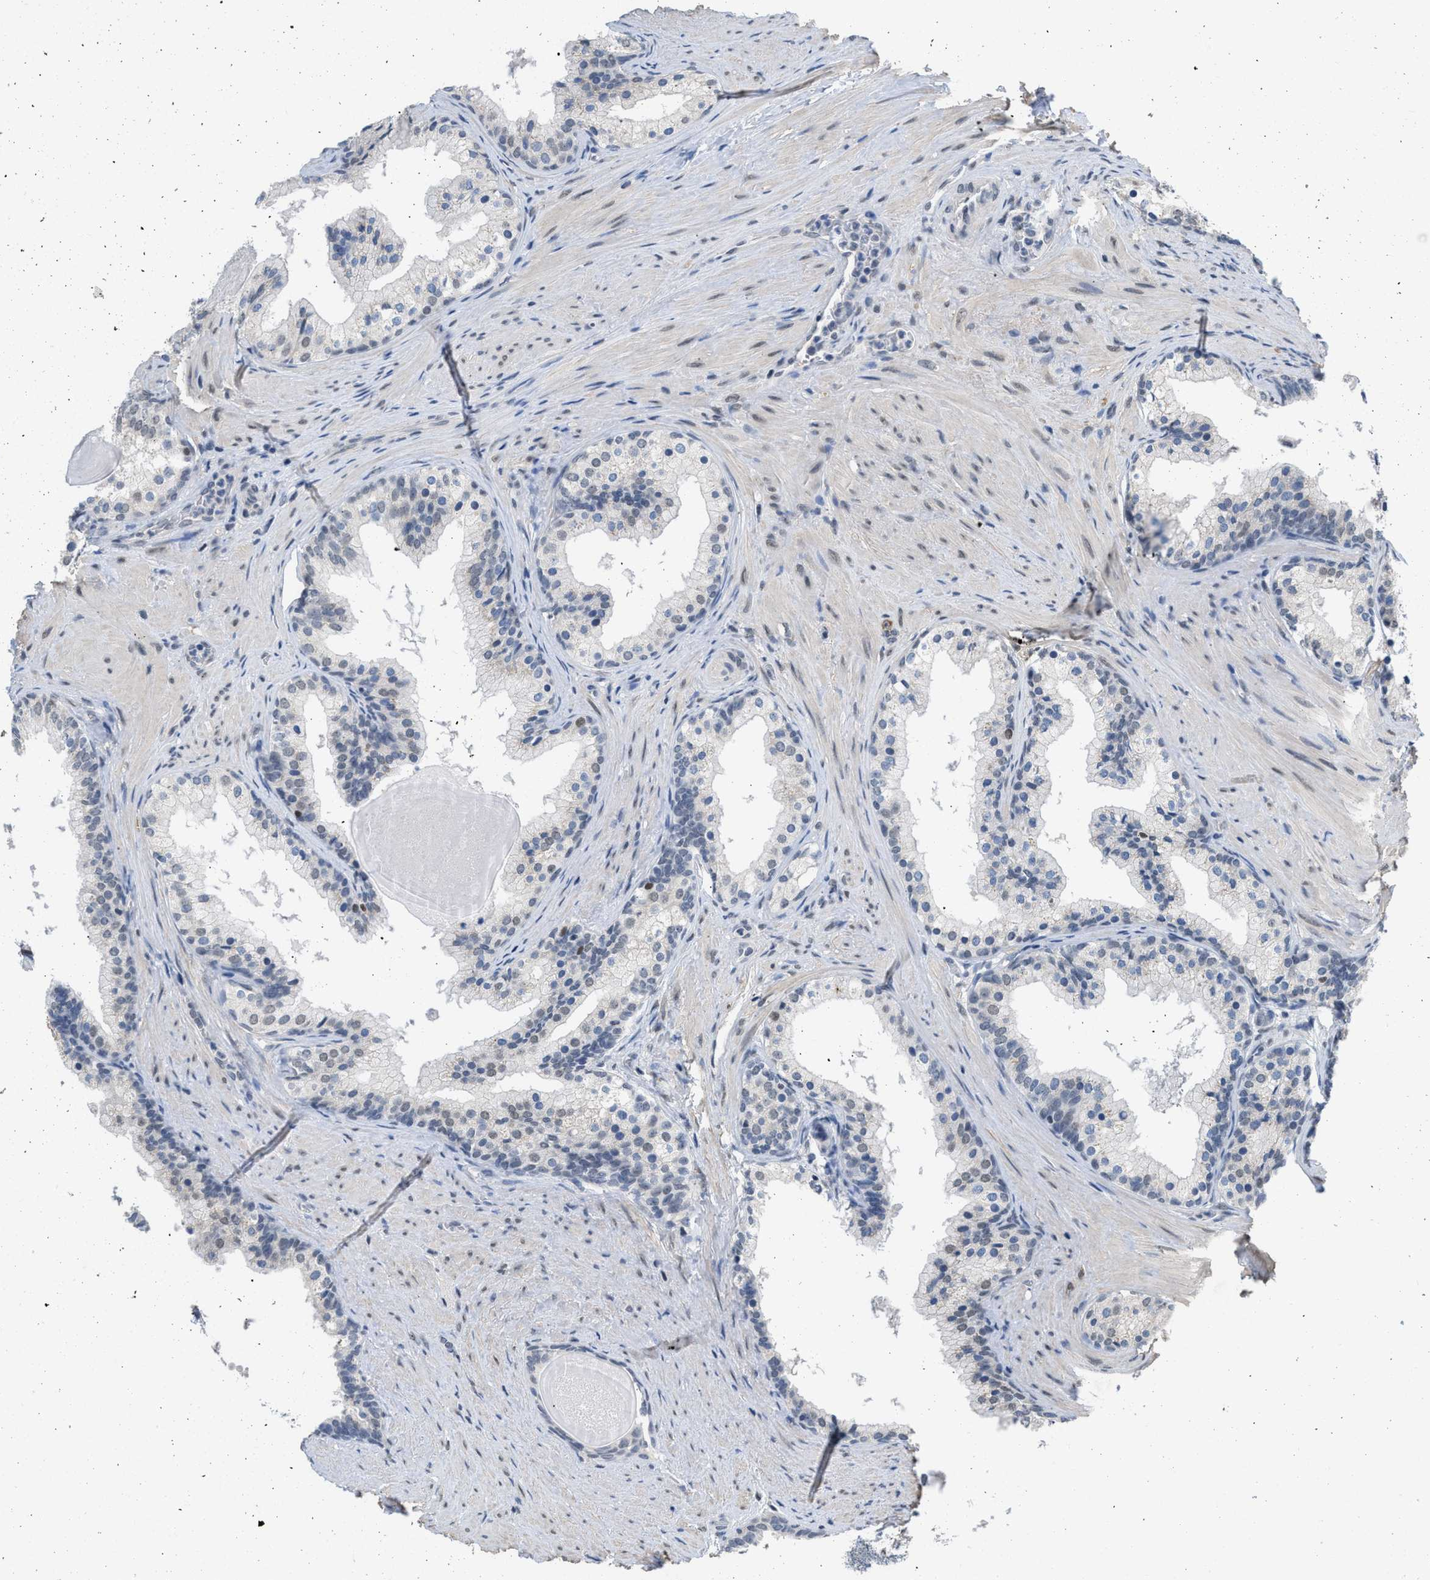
{"staining": {"intensity": "weak", "quantity": "25%-75%", "location": "cytoplasmic/membranous"}, "tissue": "prostate cancer", "cell_type": "Tumor cells", "image_type": "cancer", "snomed": [{"axis": "morphology", "description": "Adenocarcinoma, Low grade"}, {"axis": "topography", "description": "Prostate"}], "caption": "Protein positivity by IHC exhibits weak cytoplasmic/membranous positivity in approximately 25%-75% of tumor cells in prostate adenocarcinoma (low-grade).", "gene": "TERF2IP", "patient": {"sex": "male", "age": 69}}